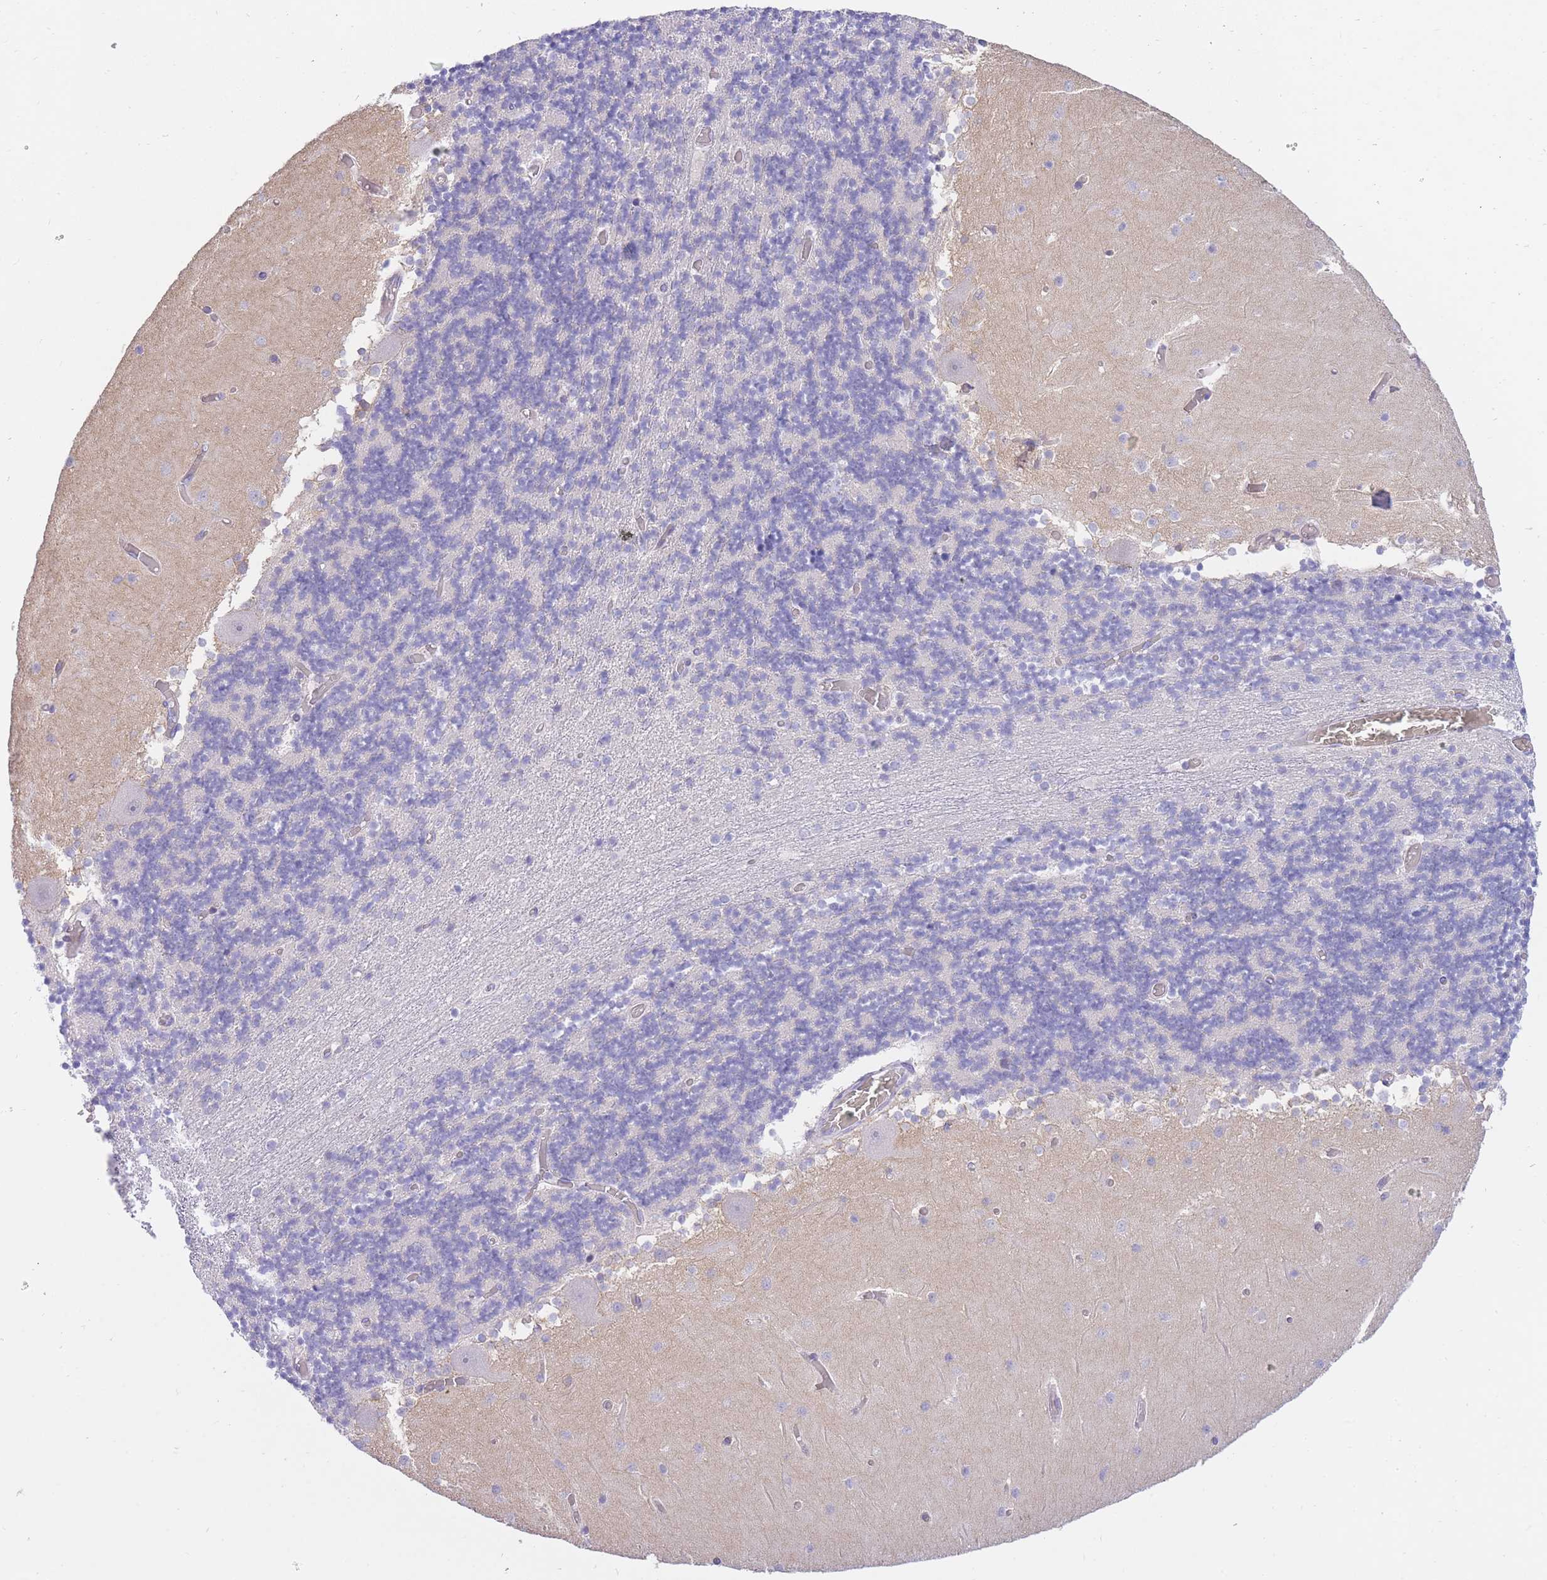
{"staining": {"intensity": "negative", "quantity": "none", "location": "none"}, "tissue": "cerebellum", "cell_type": "Cells in granular layer", "image_type": "normal", "snomed": [{"axis": "morphology", "description": "Normal tissue, NOS"}, {"axis": "topography", "description": "Cerebellum"}], "caption": "The IHC photomicrograph has no significant staining in cells in granular layer of cerebellum.", "gene": "SSUH2", "patient": {"sex": "female", "age": 28}}